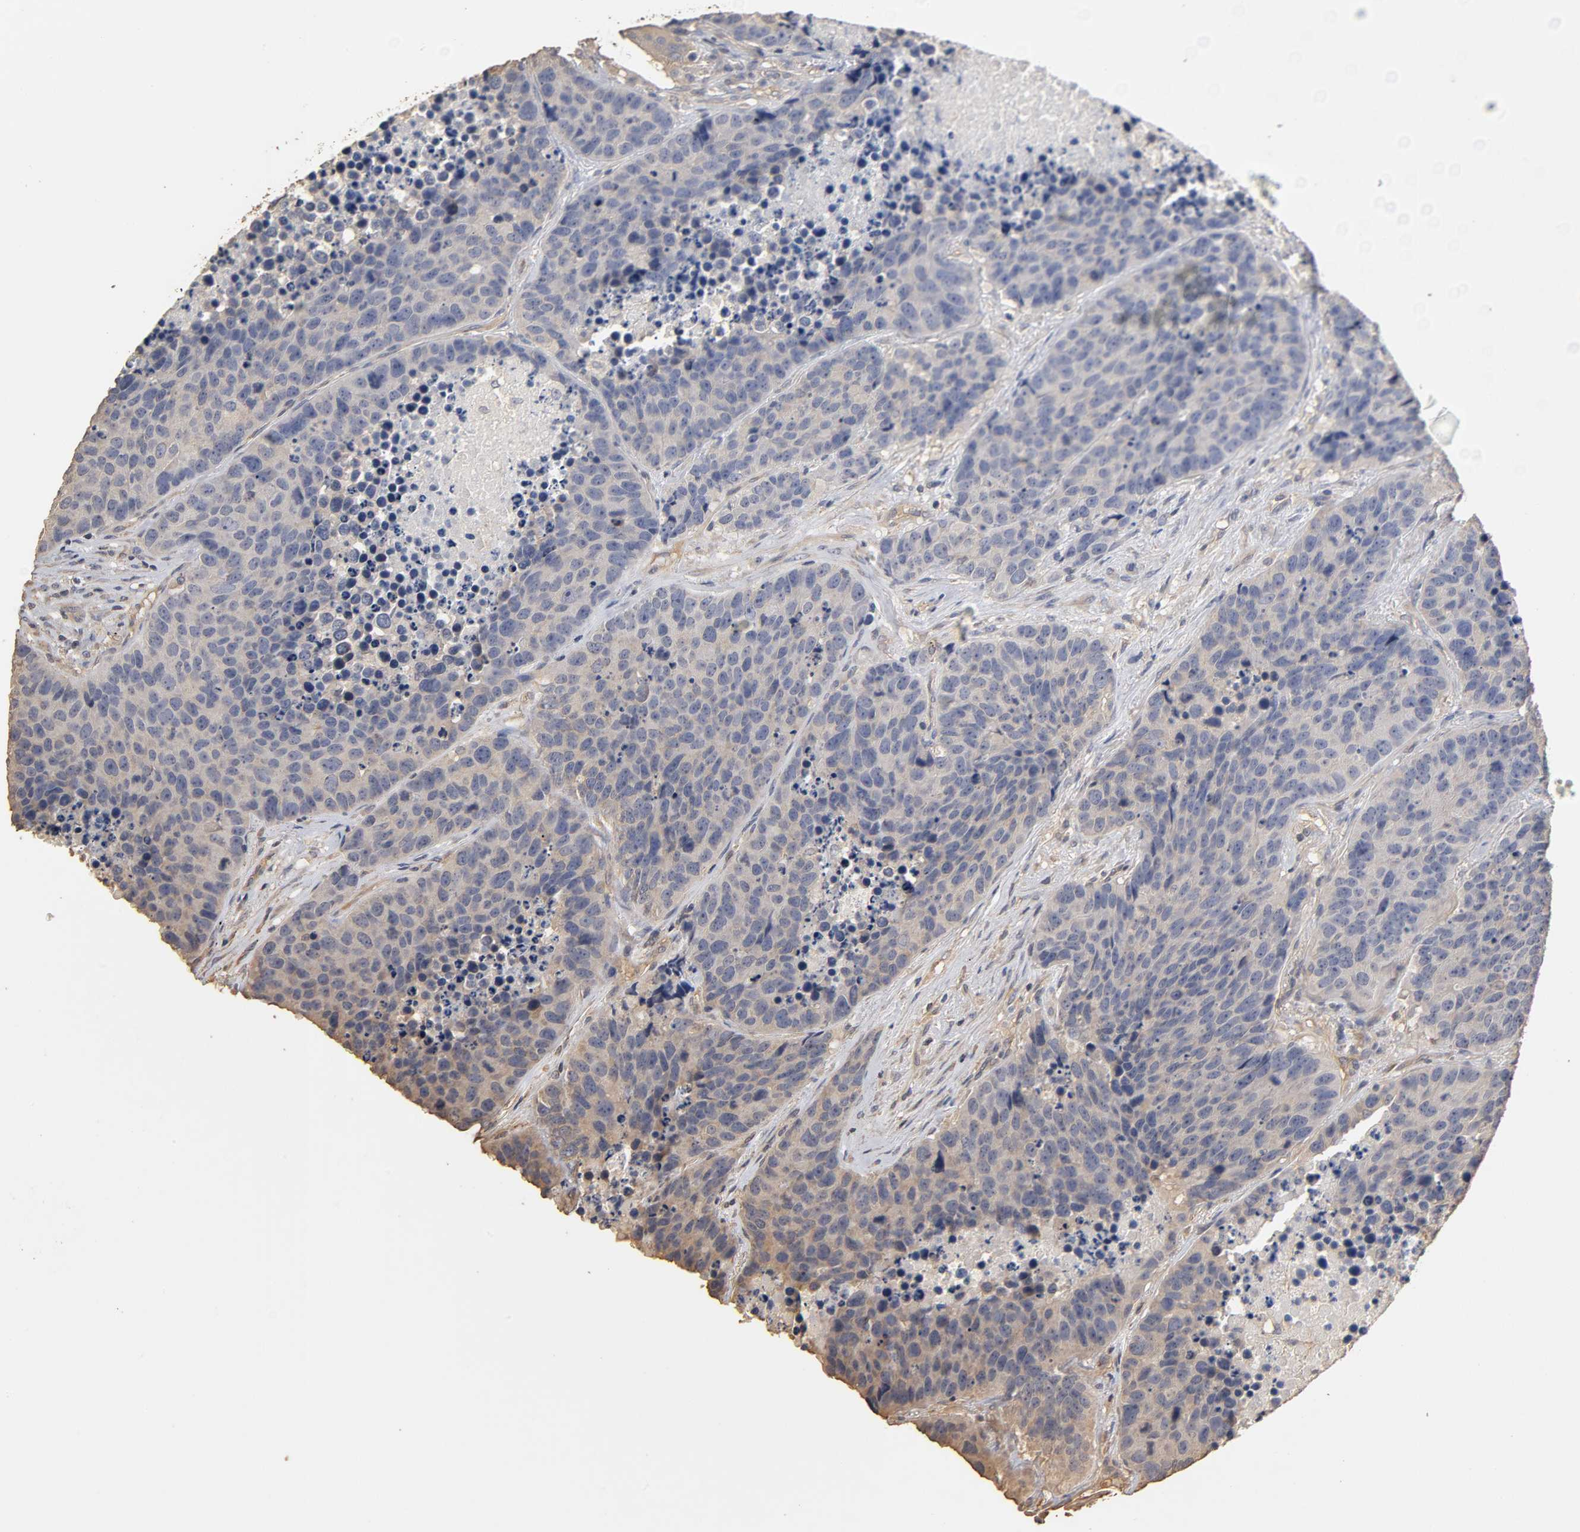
{"staining": {"intensity": "weak", "quantity": "<25%", "location": "cytoplasmic/membranous"}, "tissue": "carcinoid", "cell_type": "Tumor cells", "image_type": "cancer", "snomed": [{"axis": "morphology", "description": "Carcinoid, malignant, NOS"}, {"axis": "topography", "description": "Lung"}], "caption": "There is no significant staining in tumor cells of carcinoid.", "gene": "VSIG4", "patient": {"sex": "male", "age": 60}}